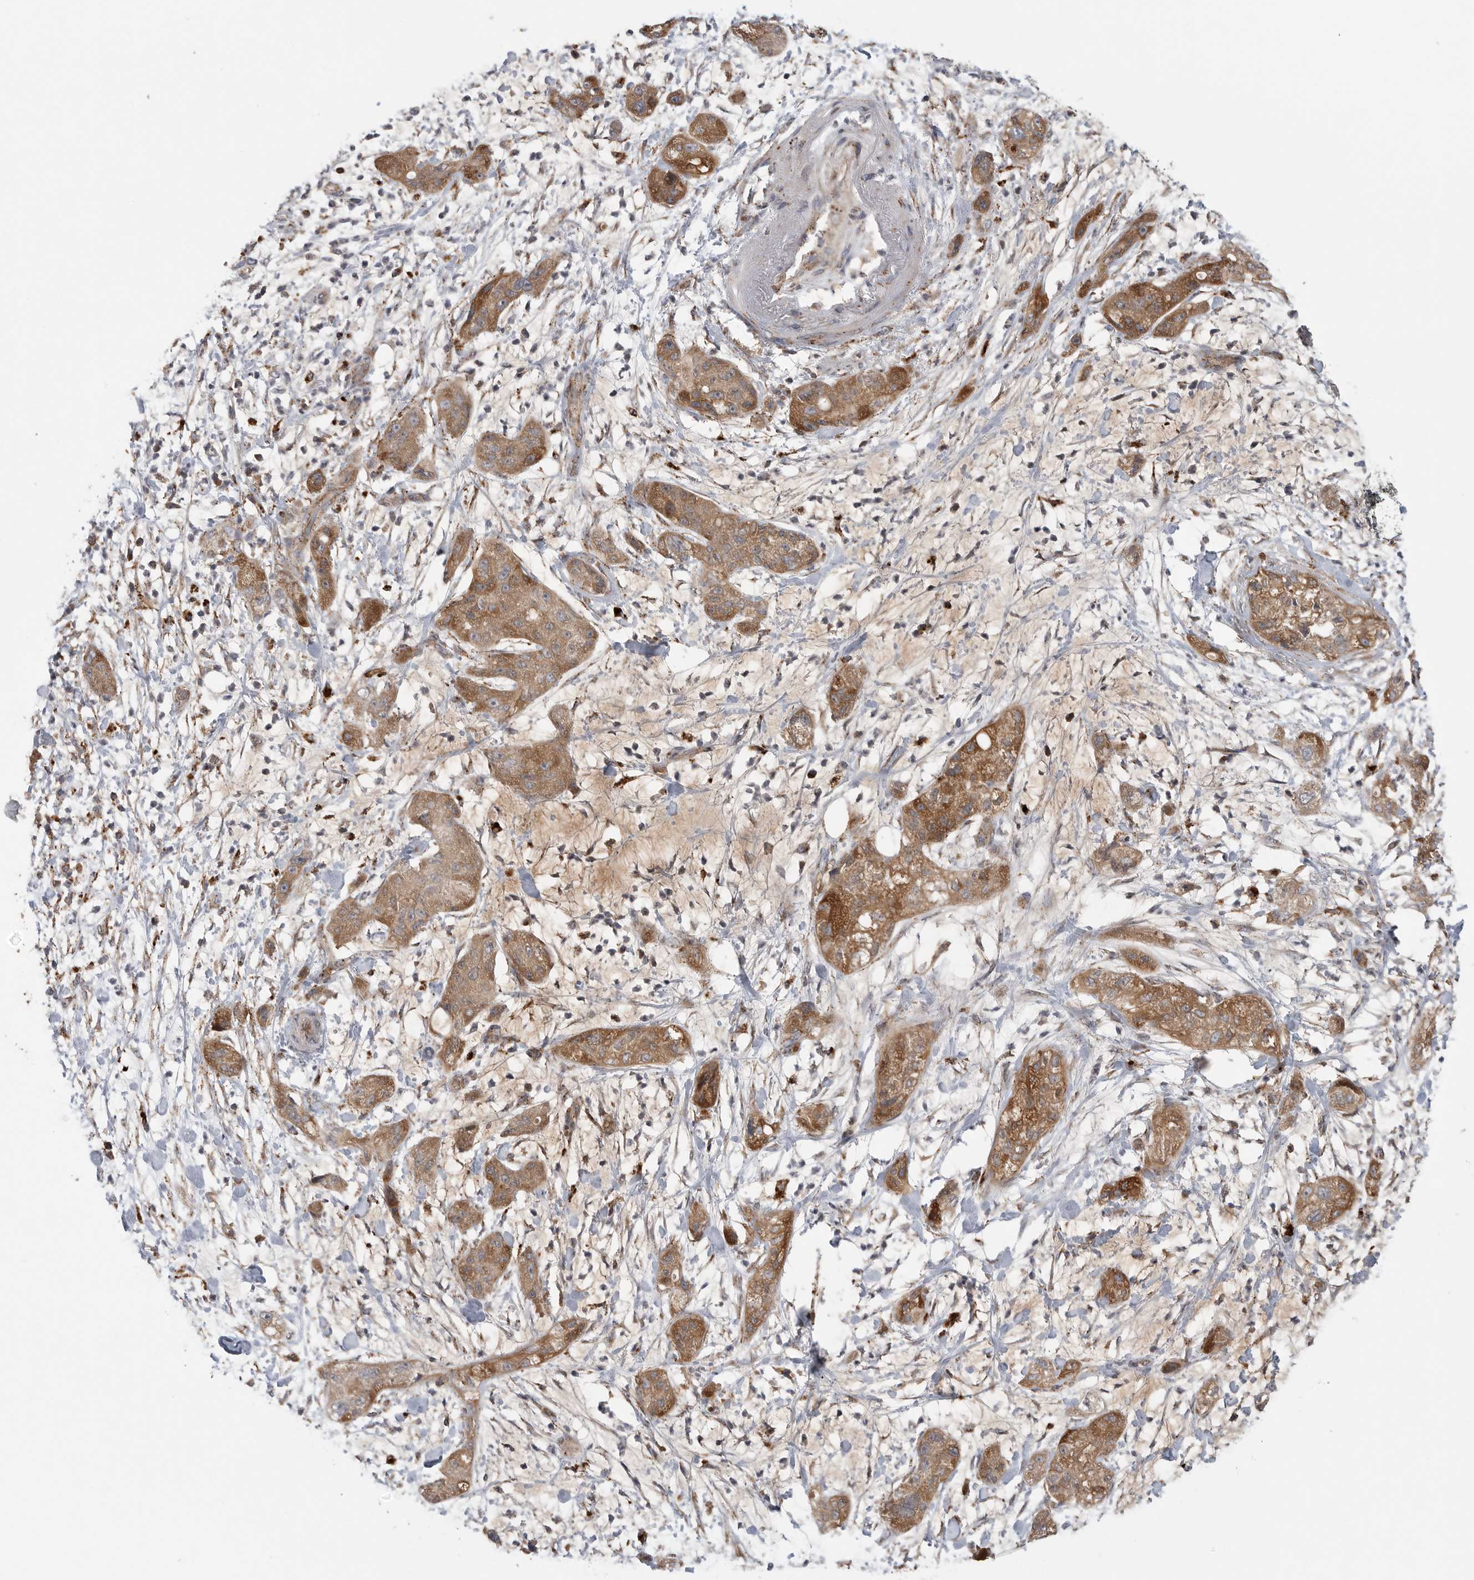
{"staining": {"intensity": "moderate", "quantity": ">75%", "location": "cytoplasmic/membranous"}, "tissue": "pancreatic cancer", "cell_type": "Tumor cells", "image_type": "cancer", "snomed": [{"axis": "morphology", "description": "Adenocarcinoma, NOS"}, {"axis": "topography", "description": "Pancreas"}], "caption": "Immunohistochemistry histopathology image of neoplastic tissue: human pancreatic cancer stained using immunohistochemistry (IHC) shows medium levels of moderate protein expression localized specifically in the cytoplasmic/membranous of tumor cells, appearing as a cytoplasmic/membranous brown color.", "gene": "GALNS", "patient": {"sex": "female", "age": 78}}